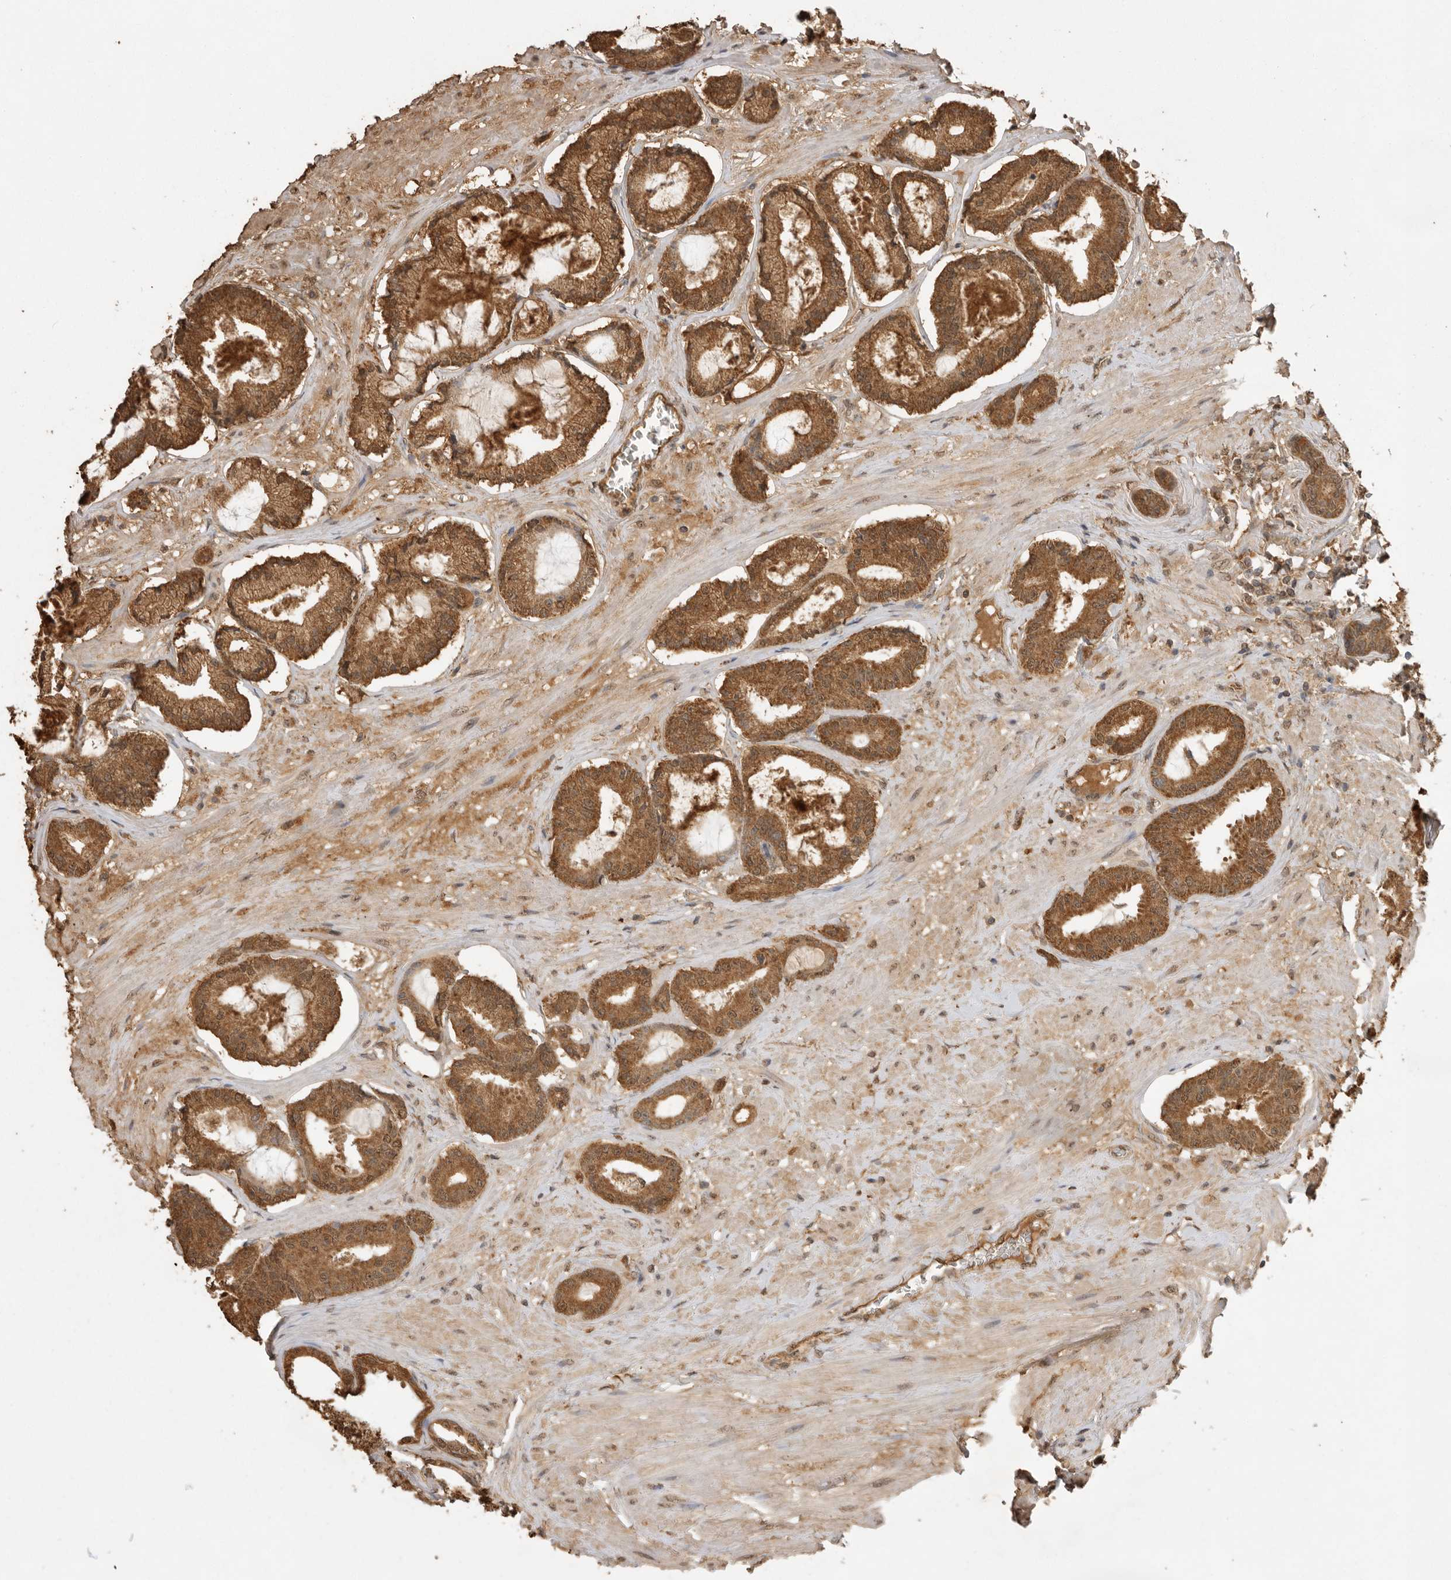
{"staining": {"intensity": "strong", "quantity": ">75%", "location": "cytoplasmic/membranous"}, "tissue": "prostate cancer", "cell_type": "Tumor cells", "image_type": "cancer", "snomed": [{"axis": "morphology", "description": "Adenocarcinoma, Low grade"}, {"axis": "topography", "description": "Prostate"}], "caption": "IHC micrograph of neoplastic tissue: human prostate cancer (low-grade adenocarcinoma) stained using immunohistochemistry displays high levels of strong protein expression localized specifically in the cytoplasmic/membranous of tumor cells, appearing as a cytoplasmic/membranous brown color.", "gene": "JAG2", "patient": {"sex": "male", "age": 60}}